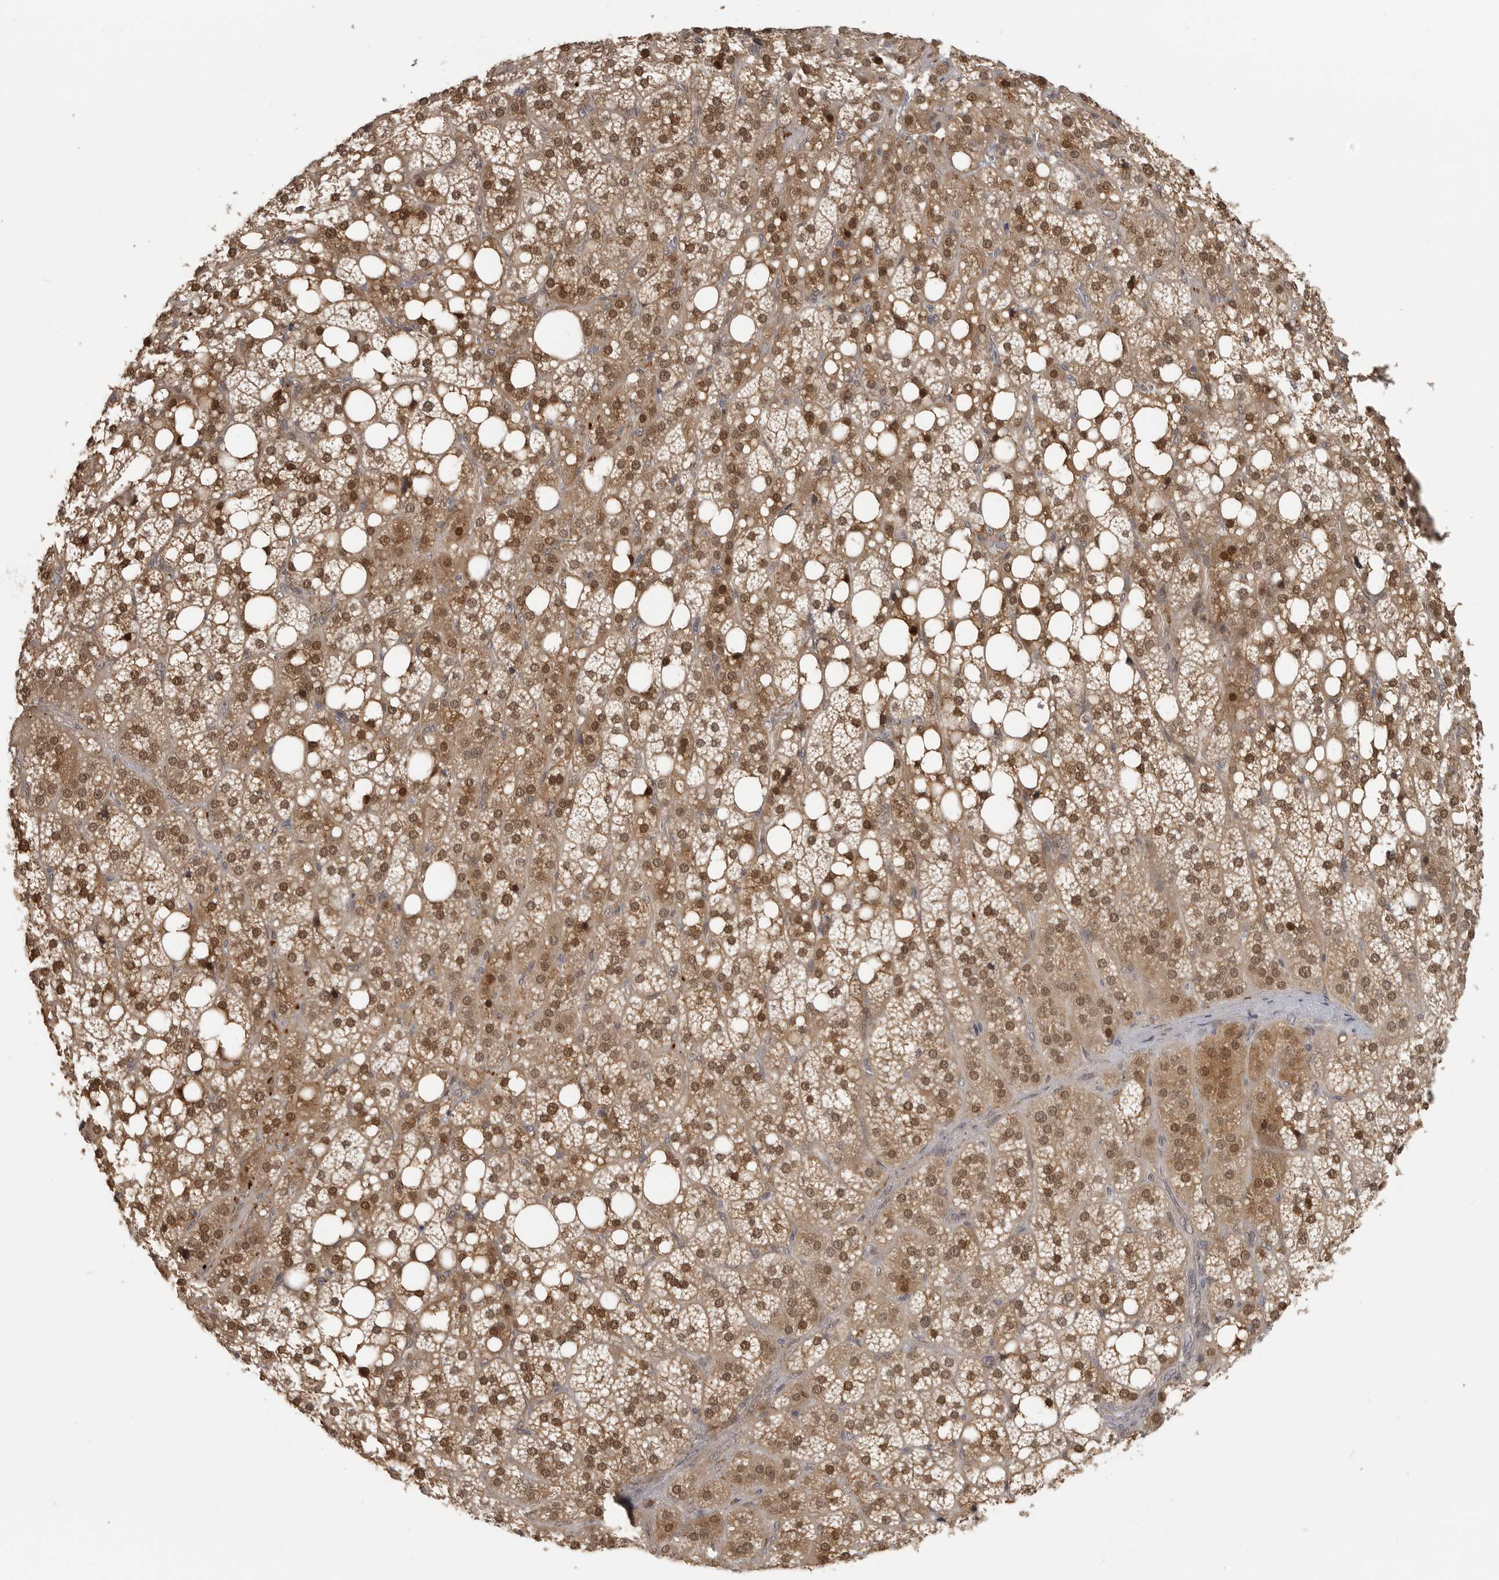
{"staining": {"intensity": "strong", "quantity": ">75%", "location": "cytoplasmic/membranous,nuclear"}, "tissue": "adrenal gland", "cell_type": "Glandular cells", "image_type": "normal", "snomed": [{"axis": "morphology", "description": "Normal tissue, NOS"}, {"axis": "topography", "description": "Adrenal gland"}], "caption": "An immunohistochemistry (IHC) photomicrograph of normal tissue is shown. Protein staining in brown labels strong cytoplasmic/membranous,nuclear positivity in adrenal gland within glandular cells. Nuclei are stained in blue.", "gene": "UROD", "patient": {"sex": "female", "age": 59}}